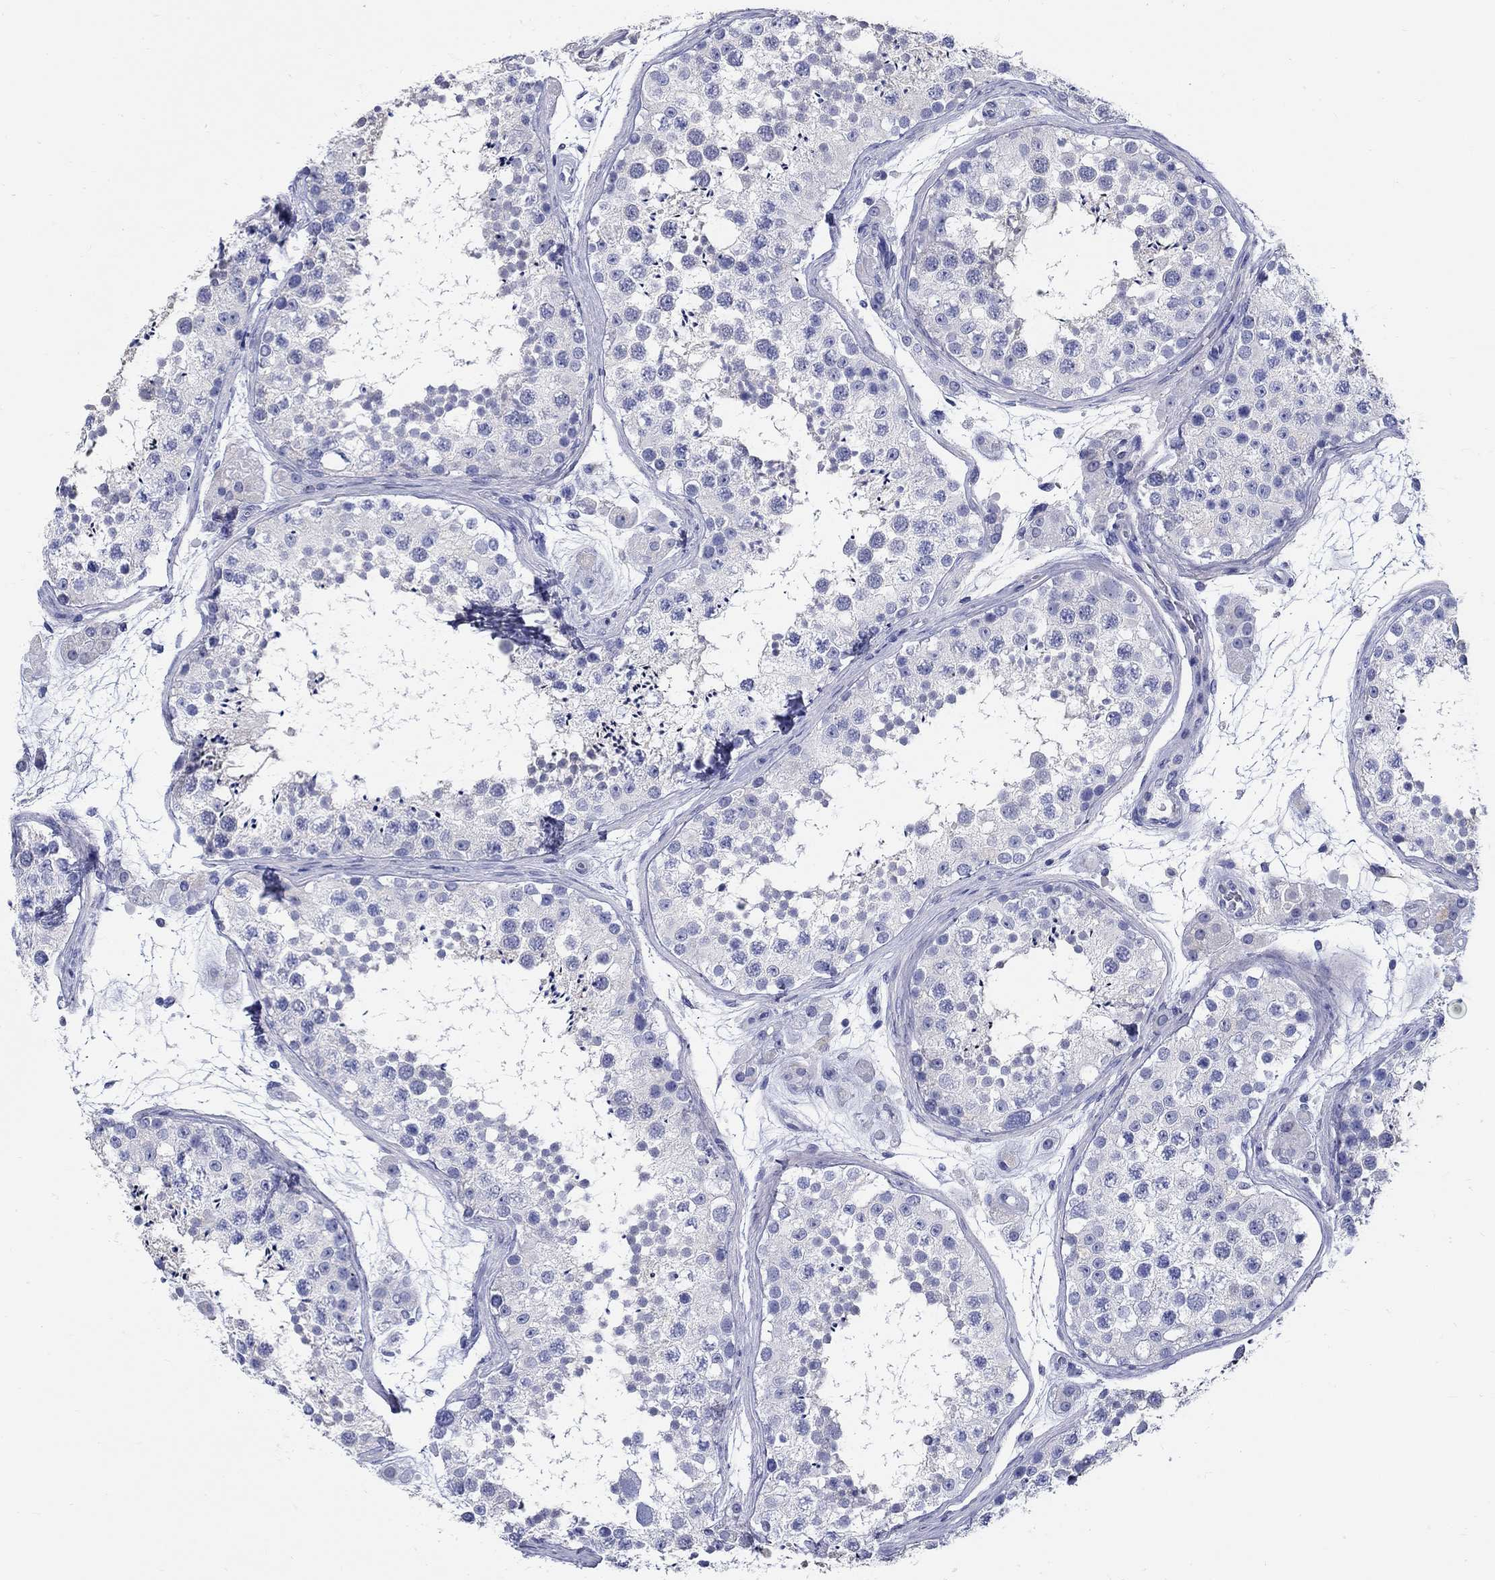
{"staining": {"intensity": "weak", "quantity": "<25%", "location": "cytoplasmic/membranous"}, "tissue": "testis", "cell_type": "Cells in seminiferous ducts", "image_type": "normal", "snomed": [{"axis": "morphology", "description": "Normal tissue, NOS"}, {"axis": "topography", "description": "Testis"}], "caption": "This is a photomicrograph of immunohistochemistry staining of unremarkable testis, which shows no positivity in cells in seminiferous ducts.", "gene": "CRYGS", "patient": {"sex": "male", "age": 41}}